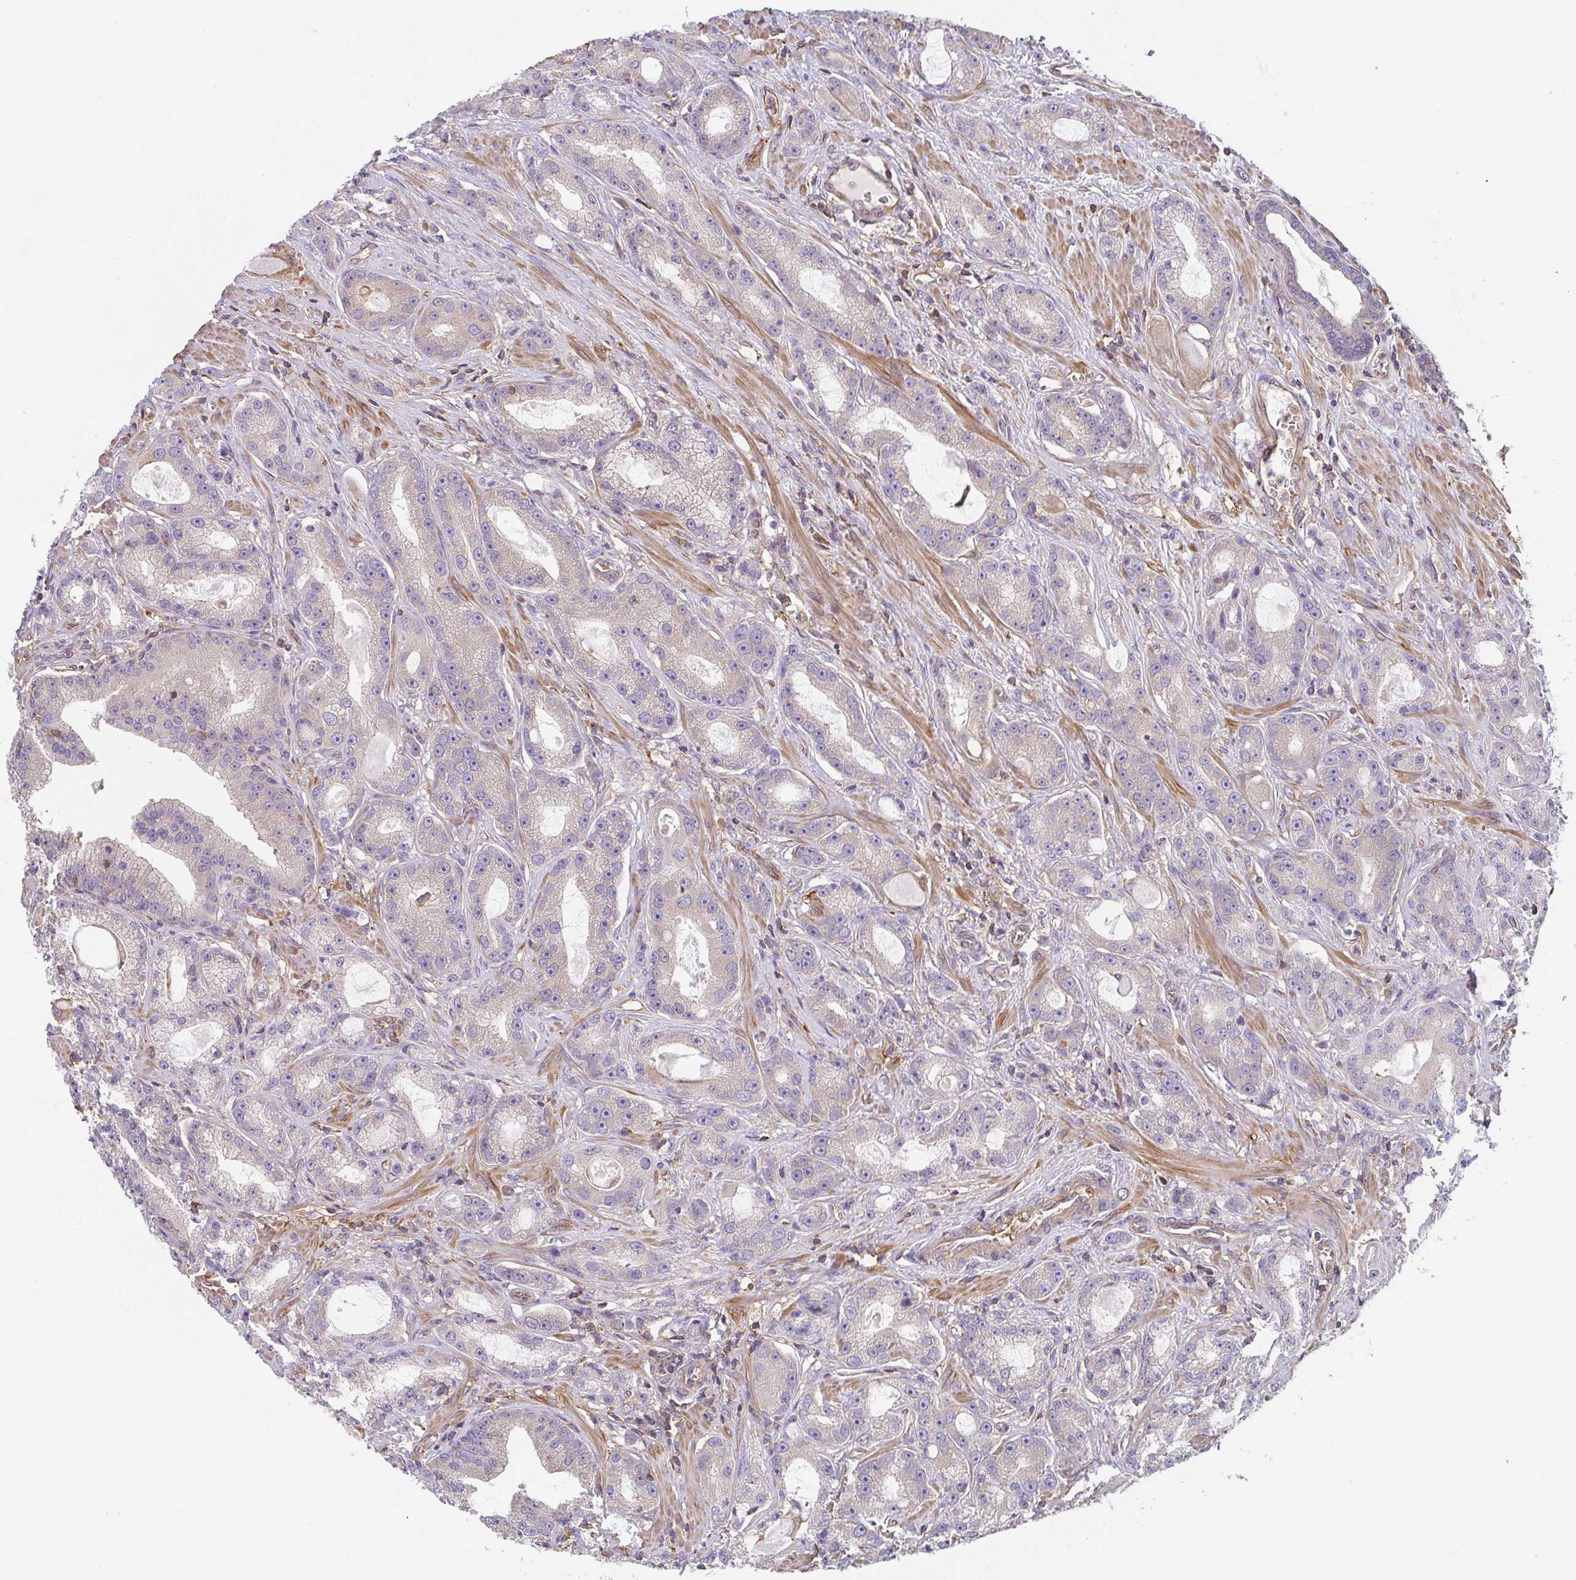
{"staining": {"intensity": "moderate", "quantity": "<25%", "location": "cytoplasmic/membranous"}, "tissue": "prostate cancer", "cell_type": "Tumor cells", "image_type": "cancer", "snomed": [{"axis": "morphology", "description": "Adenocarcinoma, High grade"}, {"axis": "topography", "description": "Prostate"}], "caption": "Protein expression by IHC exhibits moderate cytoplasmic/membranous staining in about <25% of tumor cells in prostate high-grade adenocarcinoma. (IHC, brightfield microscopy, high magnification).", "gene": "TMEM229A", "patient": {"sex": "male", "age": 65}}